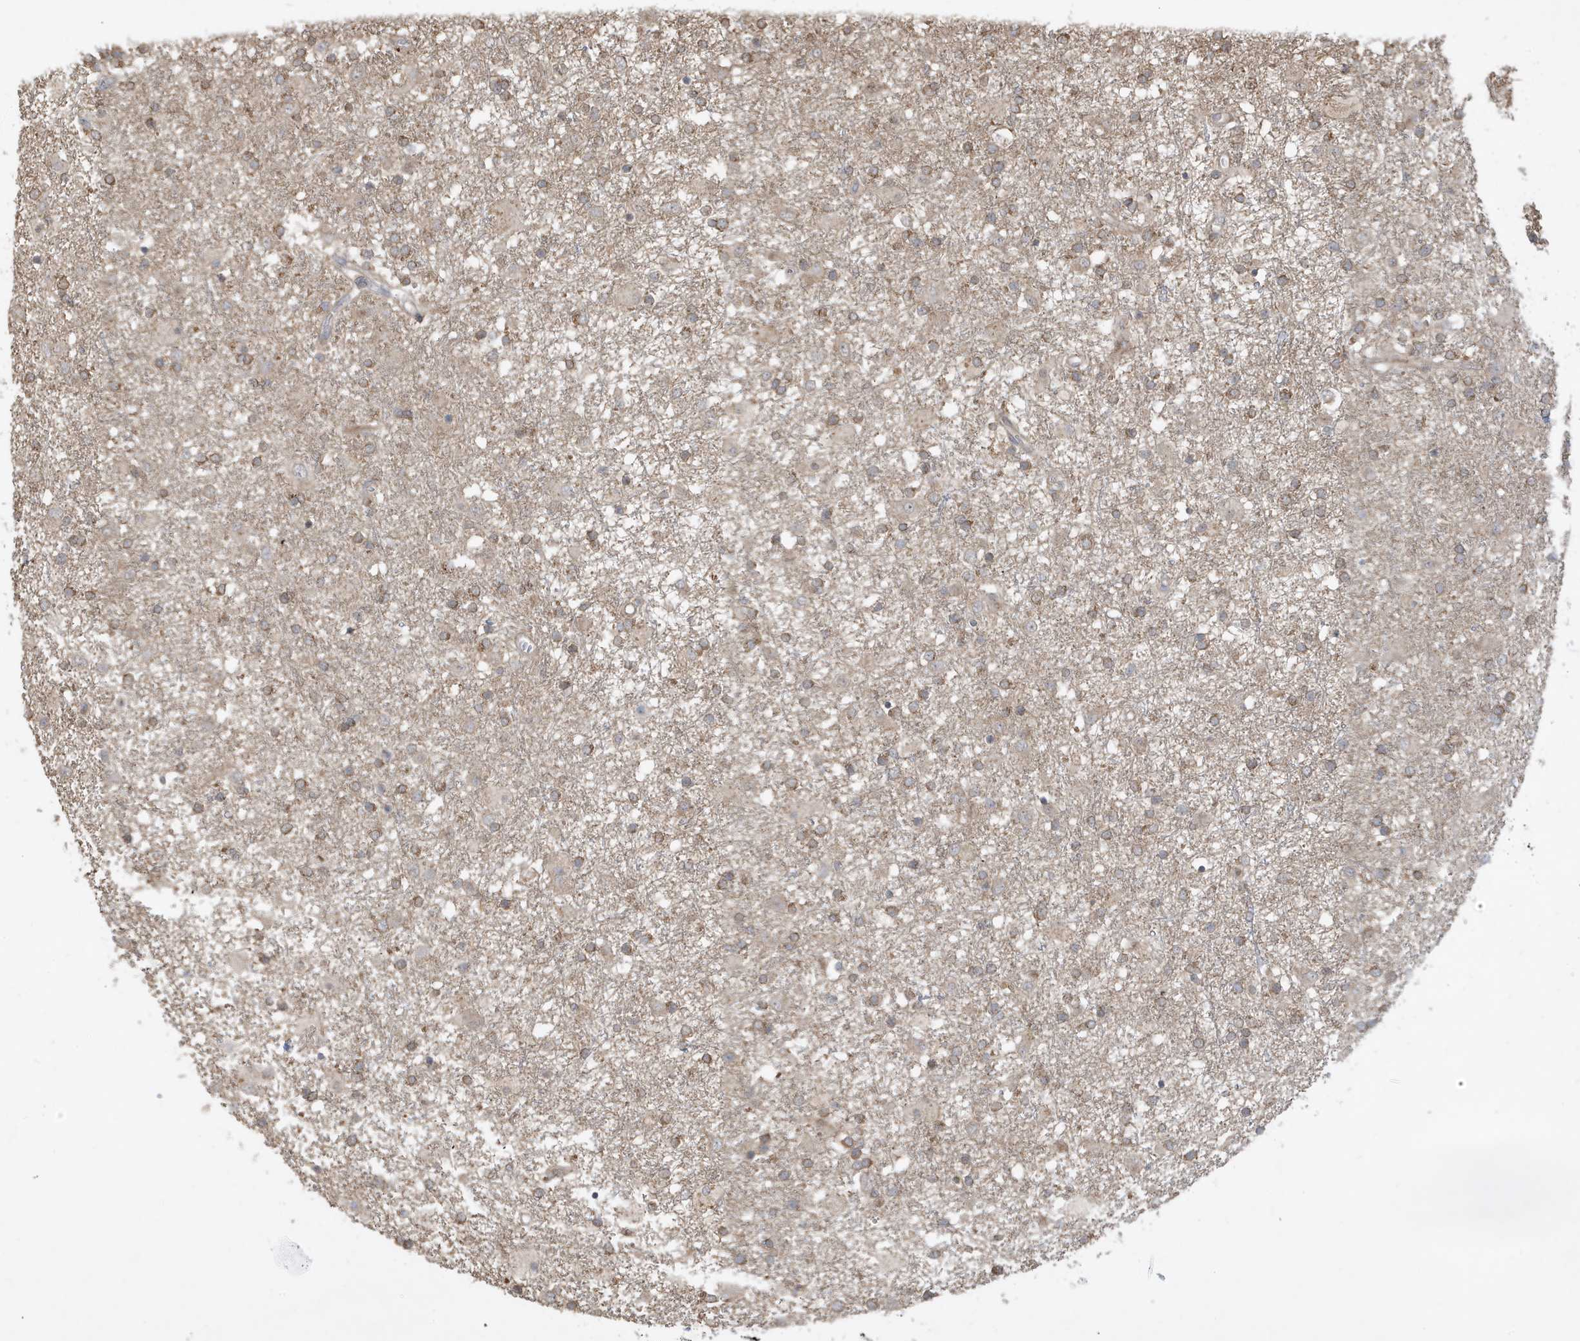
{"staining": {"intensity": "weak", "quantity": ">75%", "location": "cytoplasmic/membranous"}, "tissue": "glioma", "cell_type": "Tumor cells", "image_type": "cancer", "snomed": [{"axis": "morphology", "description": "Glioma, malignant, Low grade"}, {"axis": "topography", "description": "Brain"}], "caption": "Protein expression by IHC exhibits weak cytoplasmic/membranous expression in about >75% of tumor cells in glioma.", "gene": "PRRT3", "patient": {"sex": "male", "age": 65}}